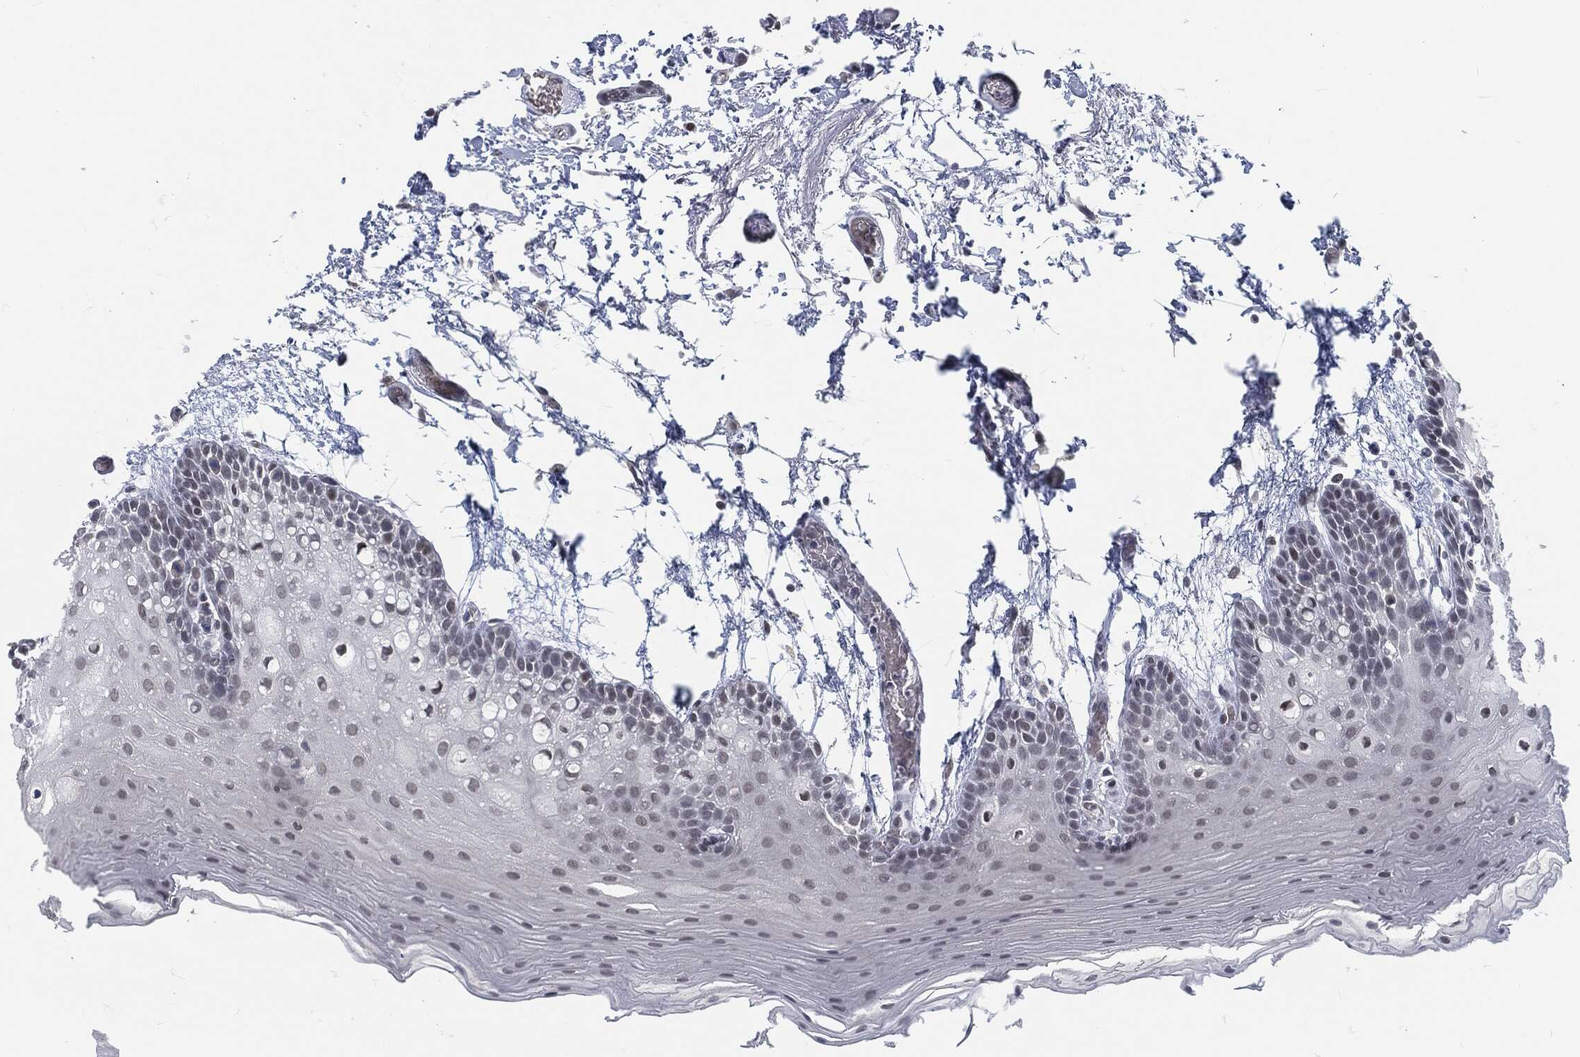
{"staining": {"intensity": "negative", "quantity": "none", "location": "none"}, "tissue": "oral mucosa", "cell_type": "Squamous epithelial cells", "image_type": "normal", "snomed": [{"axis": "morphology", "description": "Normal tissue, NOS"}, {"axis": "topography", "description": "Oral tissue"}], "caption": "This is an immunohistochemistry image of benign human oral mucosa. There is no staining in squamous epithelial cells.", "gene": "ANXA1", "patient": {"sex": "male", "age": 62}}